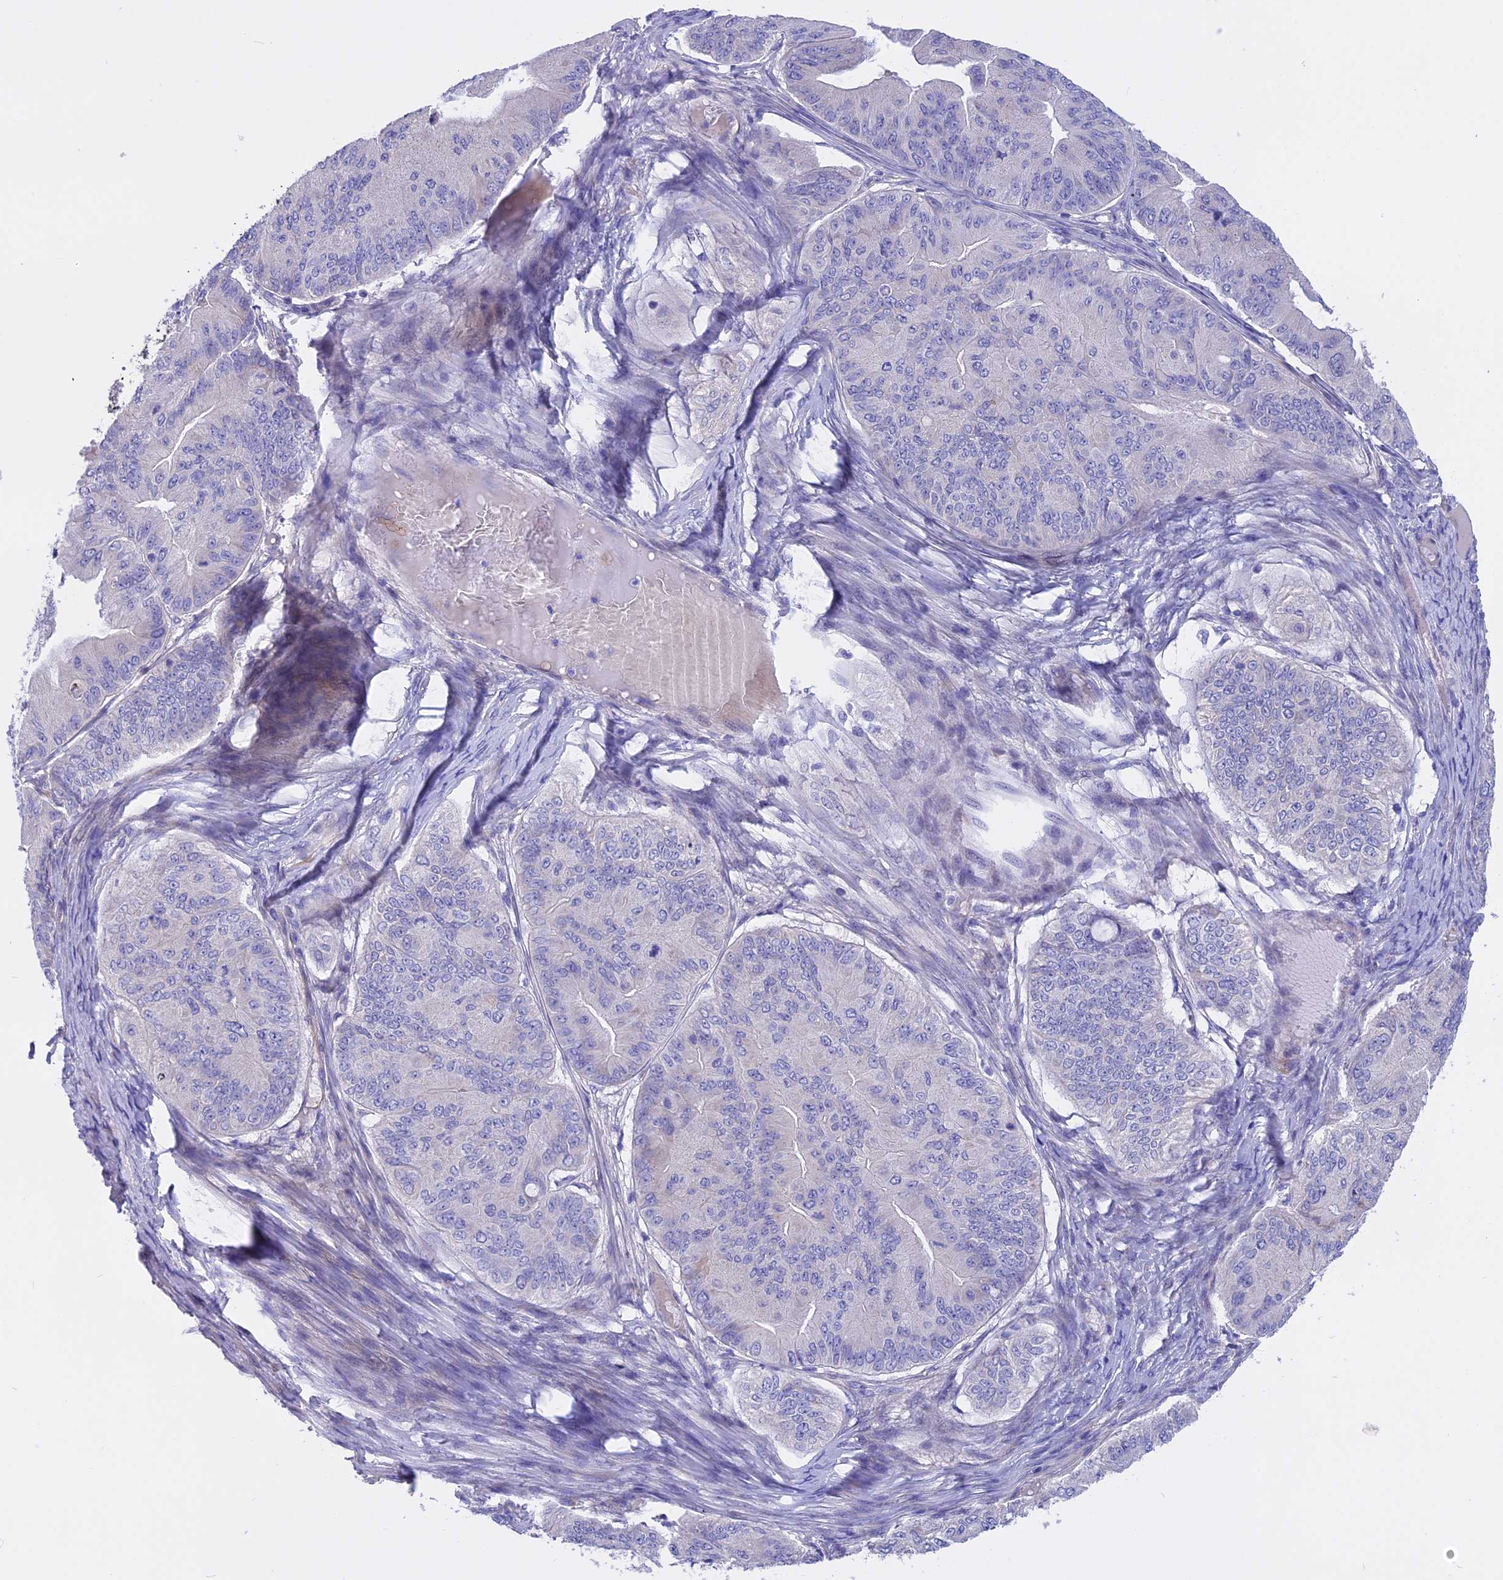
{"staining": {"intensity": "negative", "quantity": "none", "location": "none"}, "tissue": "ovarian cancer", "cell_type": "Tumor cells", "image_type": "cancer", "snomed": [{"axis": "morphology", "description": "Cystadenocarcinoma, mucinous, NOS"}, {"axis": "topography", "description": "Ovary"}], "caption": "The histopathology image shows no significant staining in tumor cells of ovarian cancer (mucinous cystadenocarcinoma).", "gene": "TMEM138", "patient": {"sex": "female", "age": 61}}